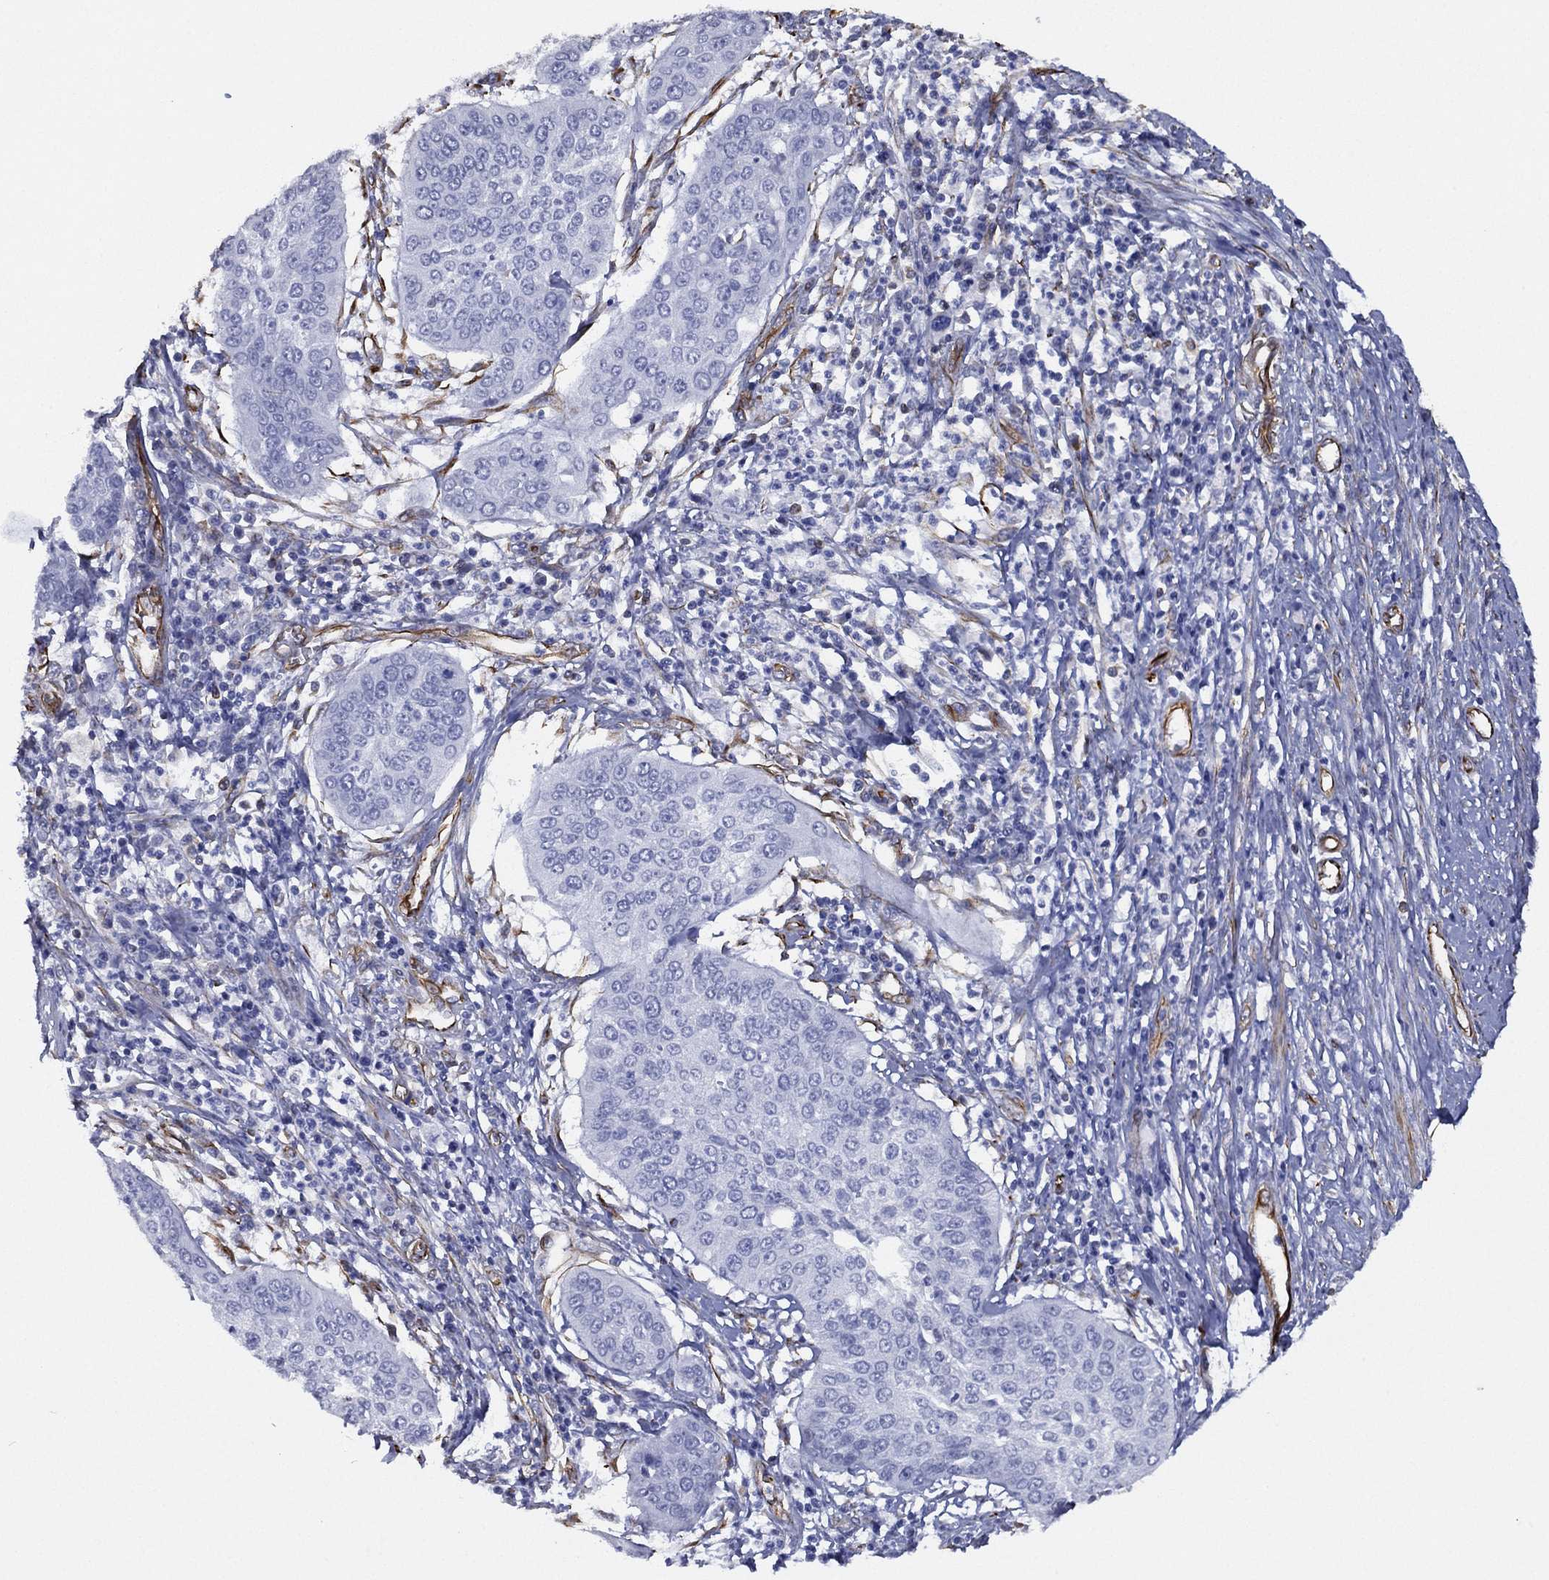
{"staining": {"intensity": "negative", "quantity": "none", "location": "none"}, "tissue": "cervical cancer", "cell_type": "Tumor cells", "image_type": "cancer", "snomed": [{"axis": "morphology", "description": "Normal tissue, NOS"}, {"axis": "morphology", "description": "Squamous cell carcinoma, NOS"}, {"axis": "topography", "description": "Cervix"}], "caption": "An IHC photomicrograph of cervical cancer (squamous cell carcinoma) is shown. There is no staining in tumor cells of cervical cancer (squamous cell carcinoma).", "gene": "MAS1", "patient": {"sex": "female", "age": 39}}